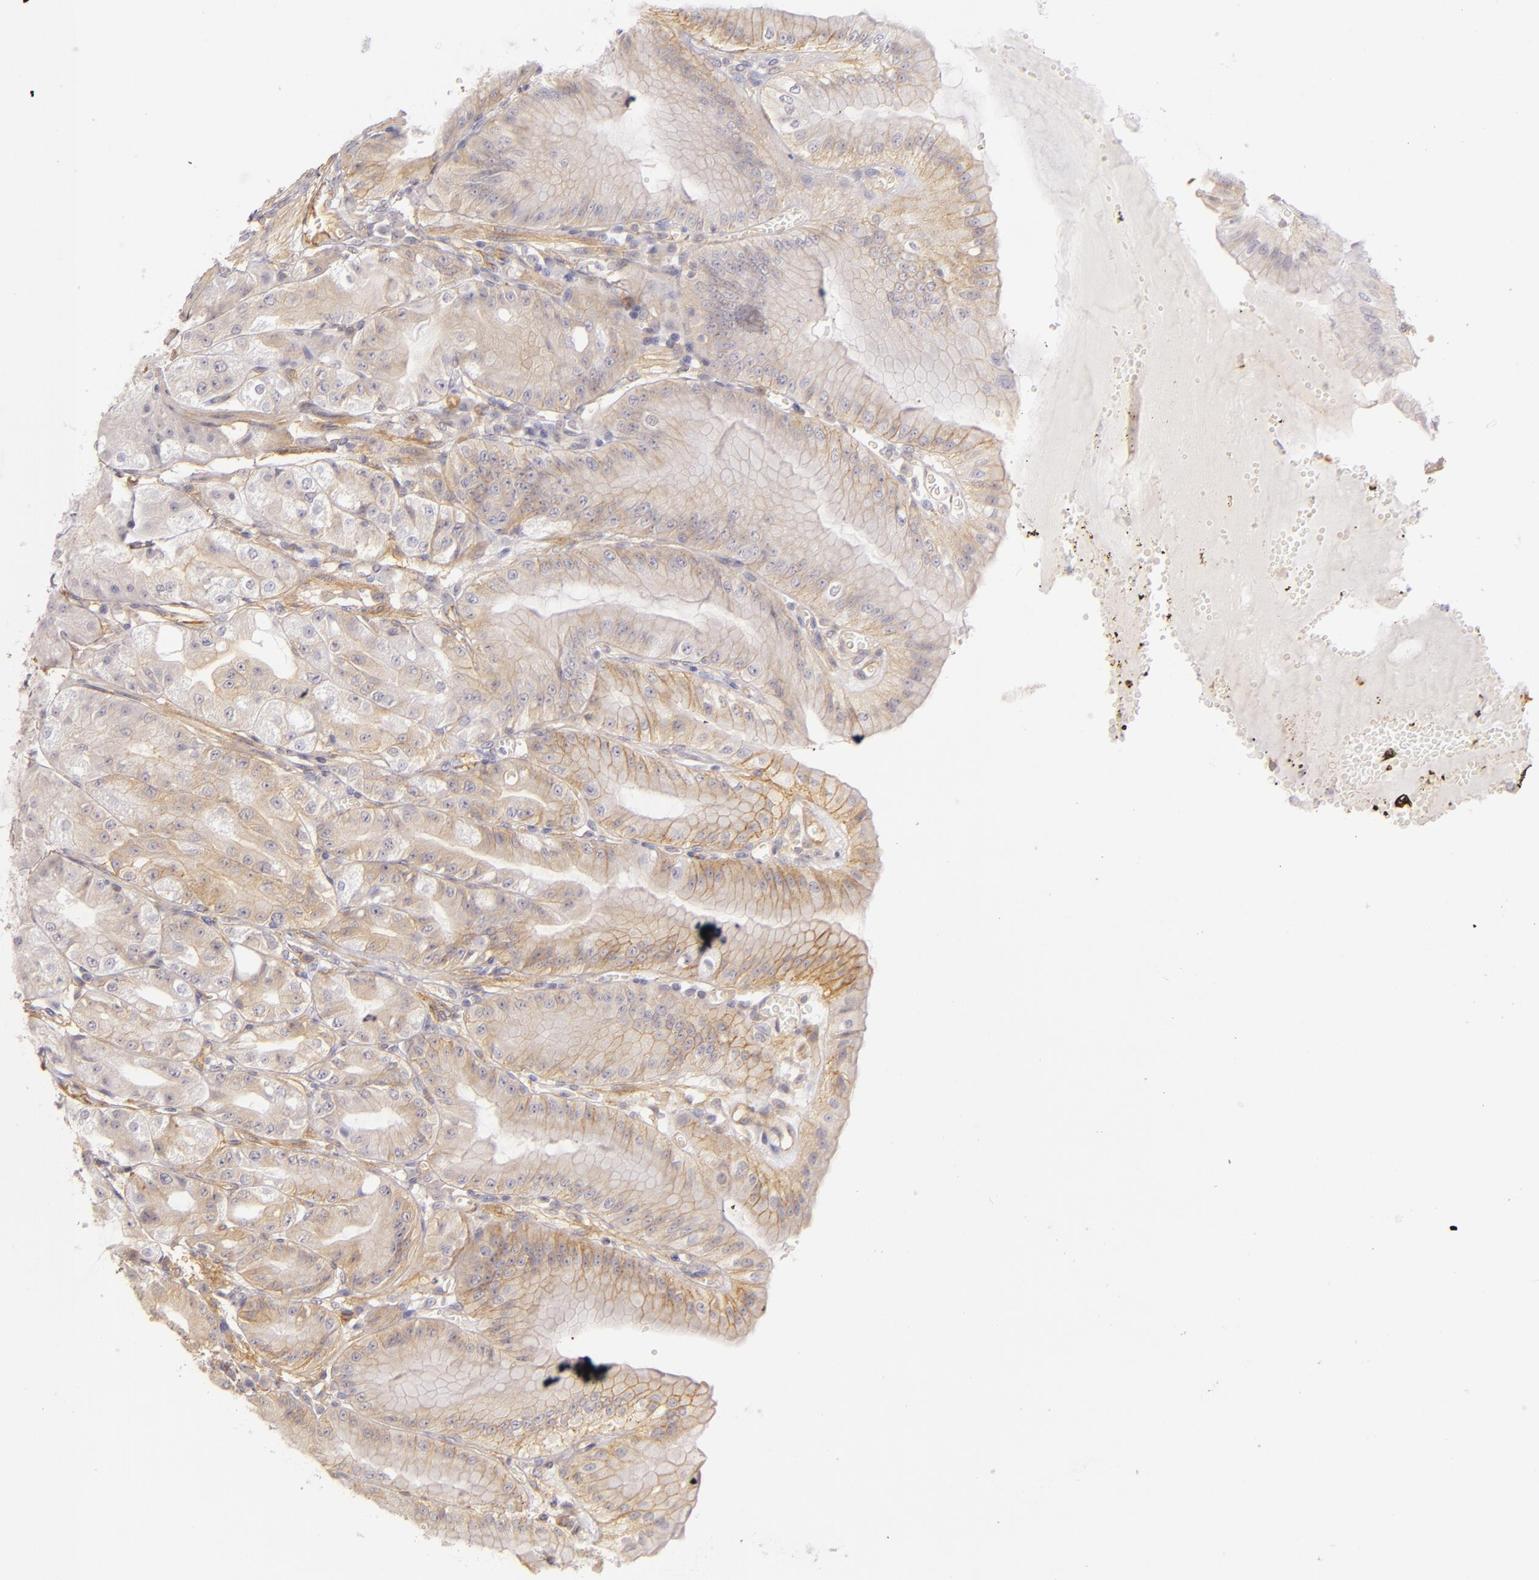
{"staining": {"intensity": "weak", "quantity": "25%-75%", "location": "cytoplasmic/membranous"}, "tissue": "stomach", "cell_type": "Glandular cells", "image_type": "normal", "snomed": [{"axis": "morphology", "description": "Normal tissue, NOS"}, {"axis": "topography", "description": "Stomach, lower"}], "caption": "Immunohistochemistry (IHC) (DAB (3,3'-diaminobenzidine)) staining of unremarkable stomach exhibits weak cytoplasmic/membranous protein positivity in approximately 25%-75% of glandular cells. (IHC, brightfield microscopy, high magnification).", "gene": "CTSF", "patient": {"sex": "male", "age": 71}}